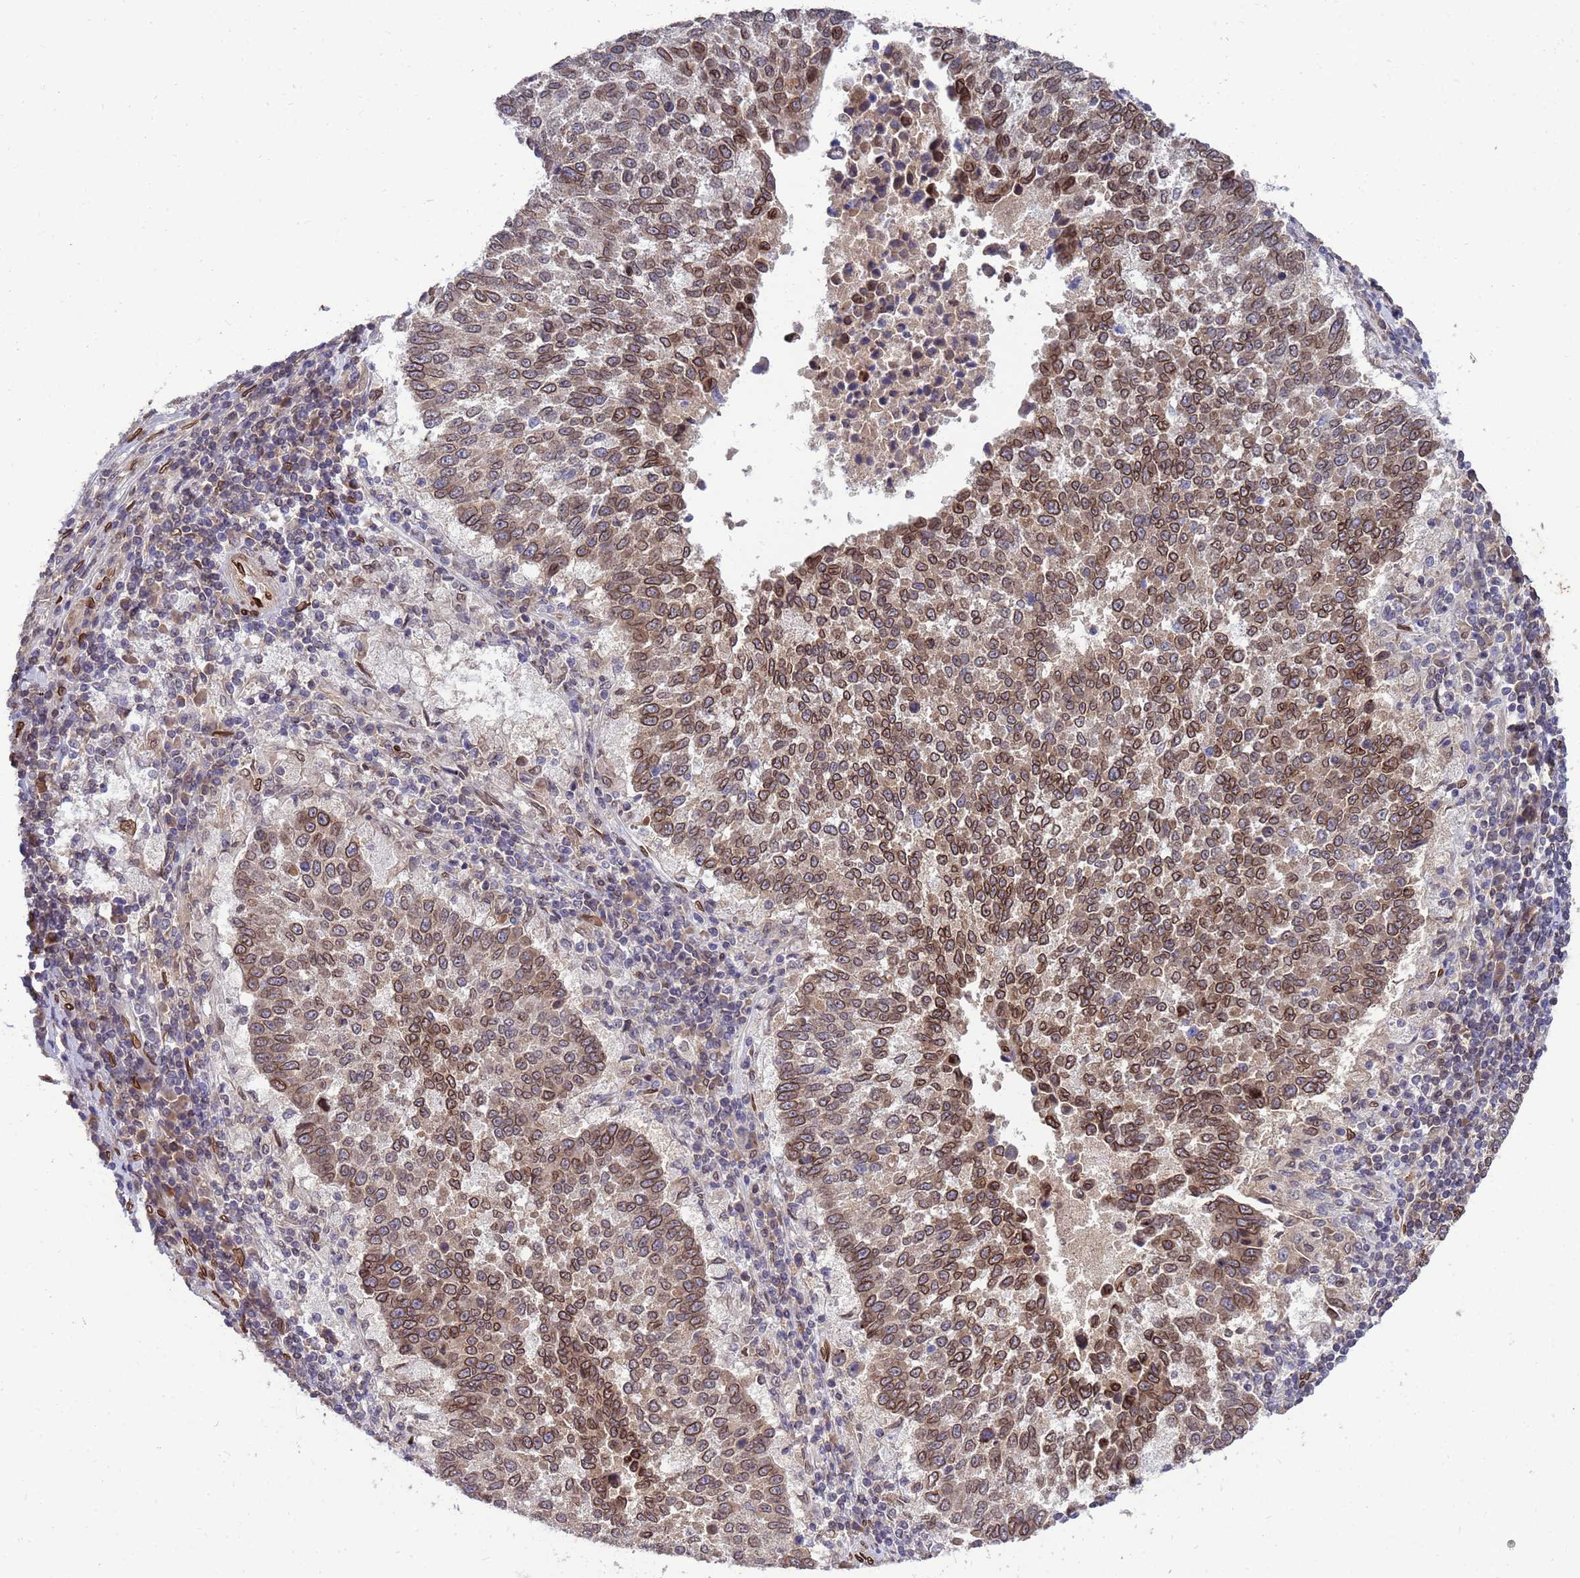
{"staining": {"intensity": "moderate", "quantity": ">75%", "location": "cytoplasmic/membranous,nuclear"}, "tissue": "lung cancer", "cell_type": "Tumor cells", "image_type": "cancer", "snomed": [{"axis": "morphology", "description": "Squamous cell carcinoma, NOS"}, {"axis": "topography", "description": "Lung"}], "caption": "DAB immunohistochemical staining of lung squamous cell carcinoma shows moderate cytoplasmic/membranous and nuclear protein staining in about >75% of tumor cells.", "gene": "GPR135", "patient": {"sex": "male", "age": 73}}